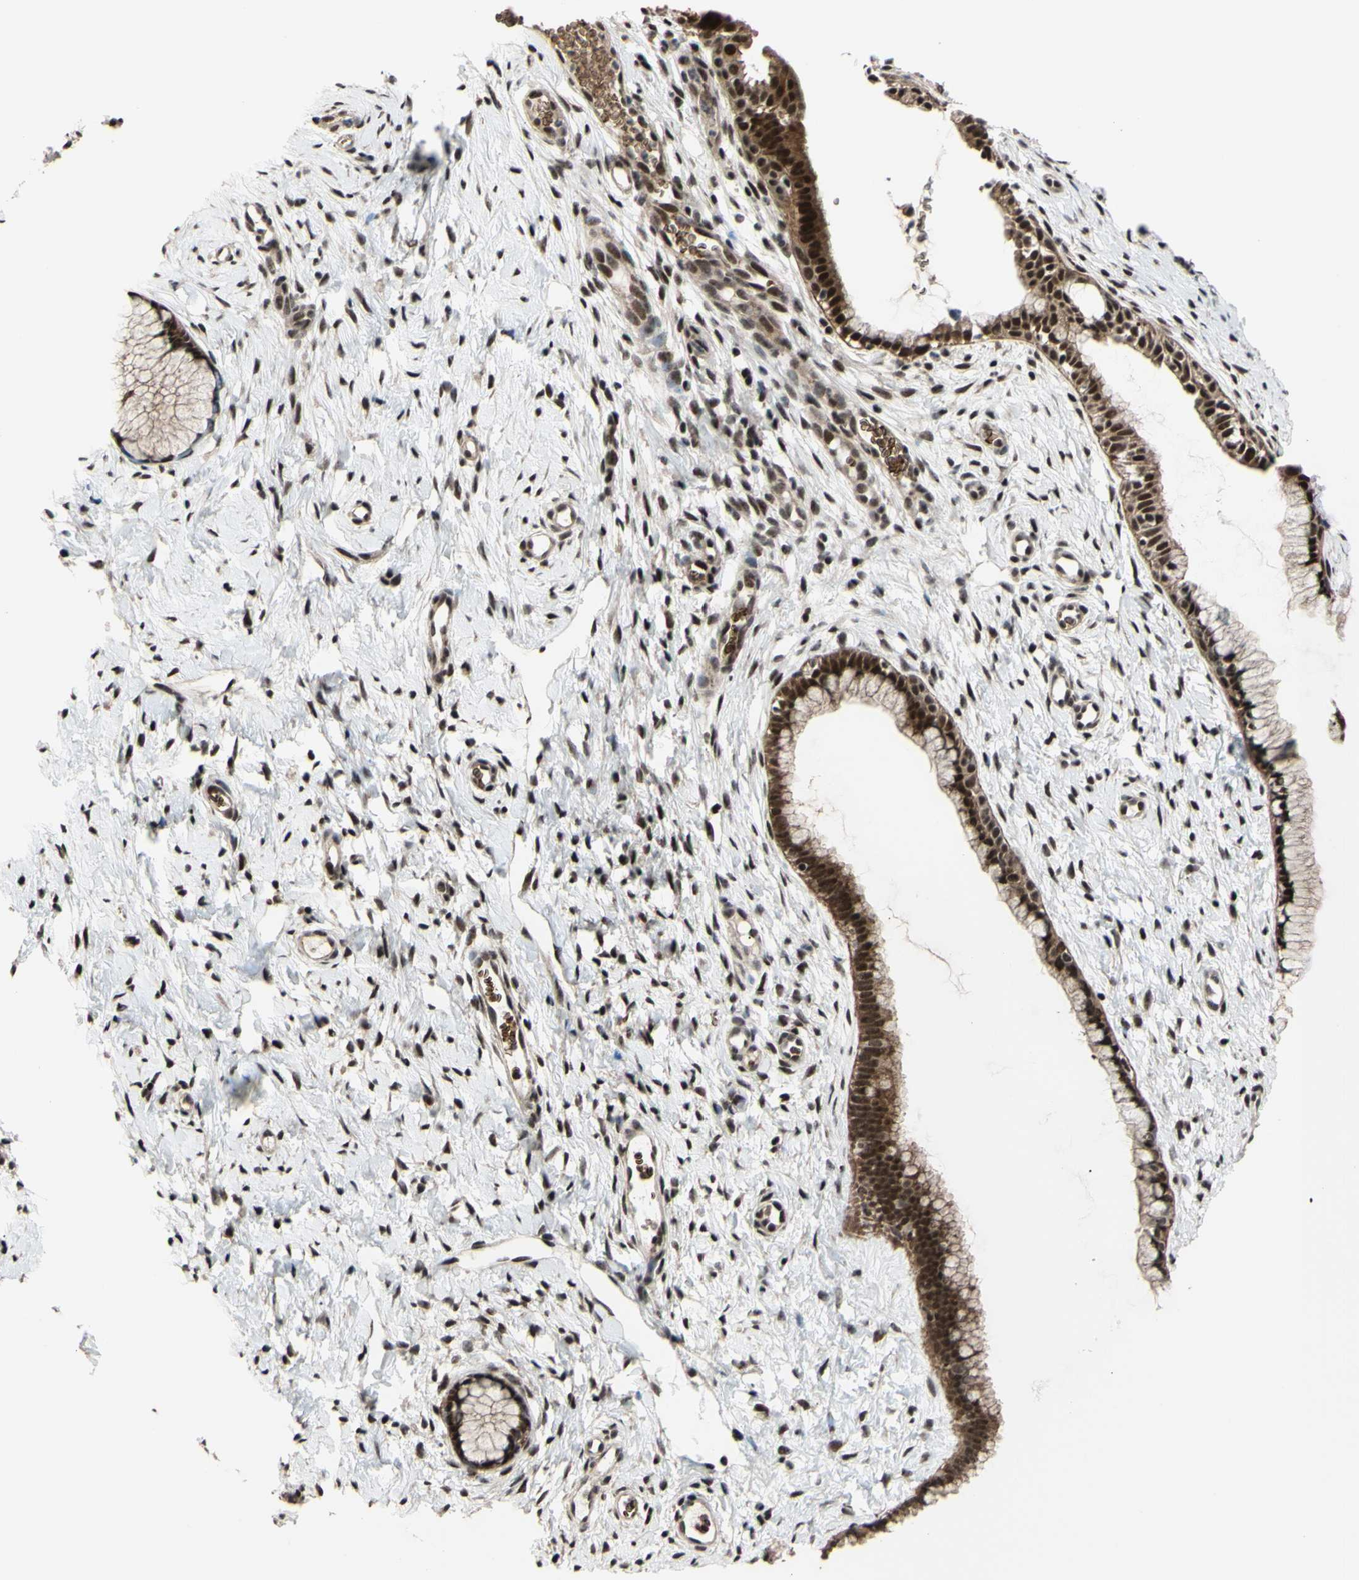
{"staining": {"intensity": "strong", "quantity": ">75%", "location": "cytoplasmic/membranous,nuclear"}, "tissue": "cervix", "cell_type": "Glandular cells", "image_type": "normal", "snomed": [{"axis": "morphology", "description": "Normal tissue, NOS"}, {"axis": "topography", "description": "Cervix"}], "caption": "This histopathology image exhibits immunohistochemistry (IHC) staining of benign human cervix, with high strong cytoplasmic/membranous,nuclear staining in approximately >75% of glandular cells.", "gene": "THAP12", "patient": {"sex": "female", "age": 65}}